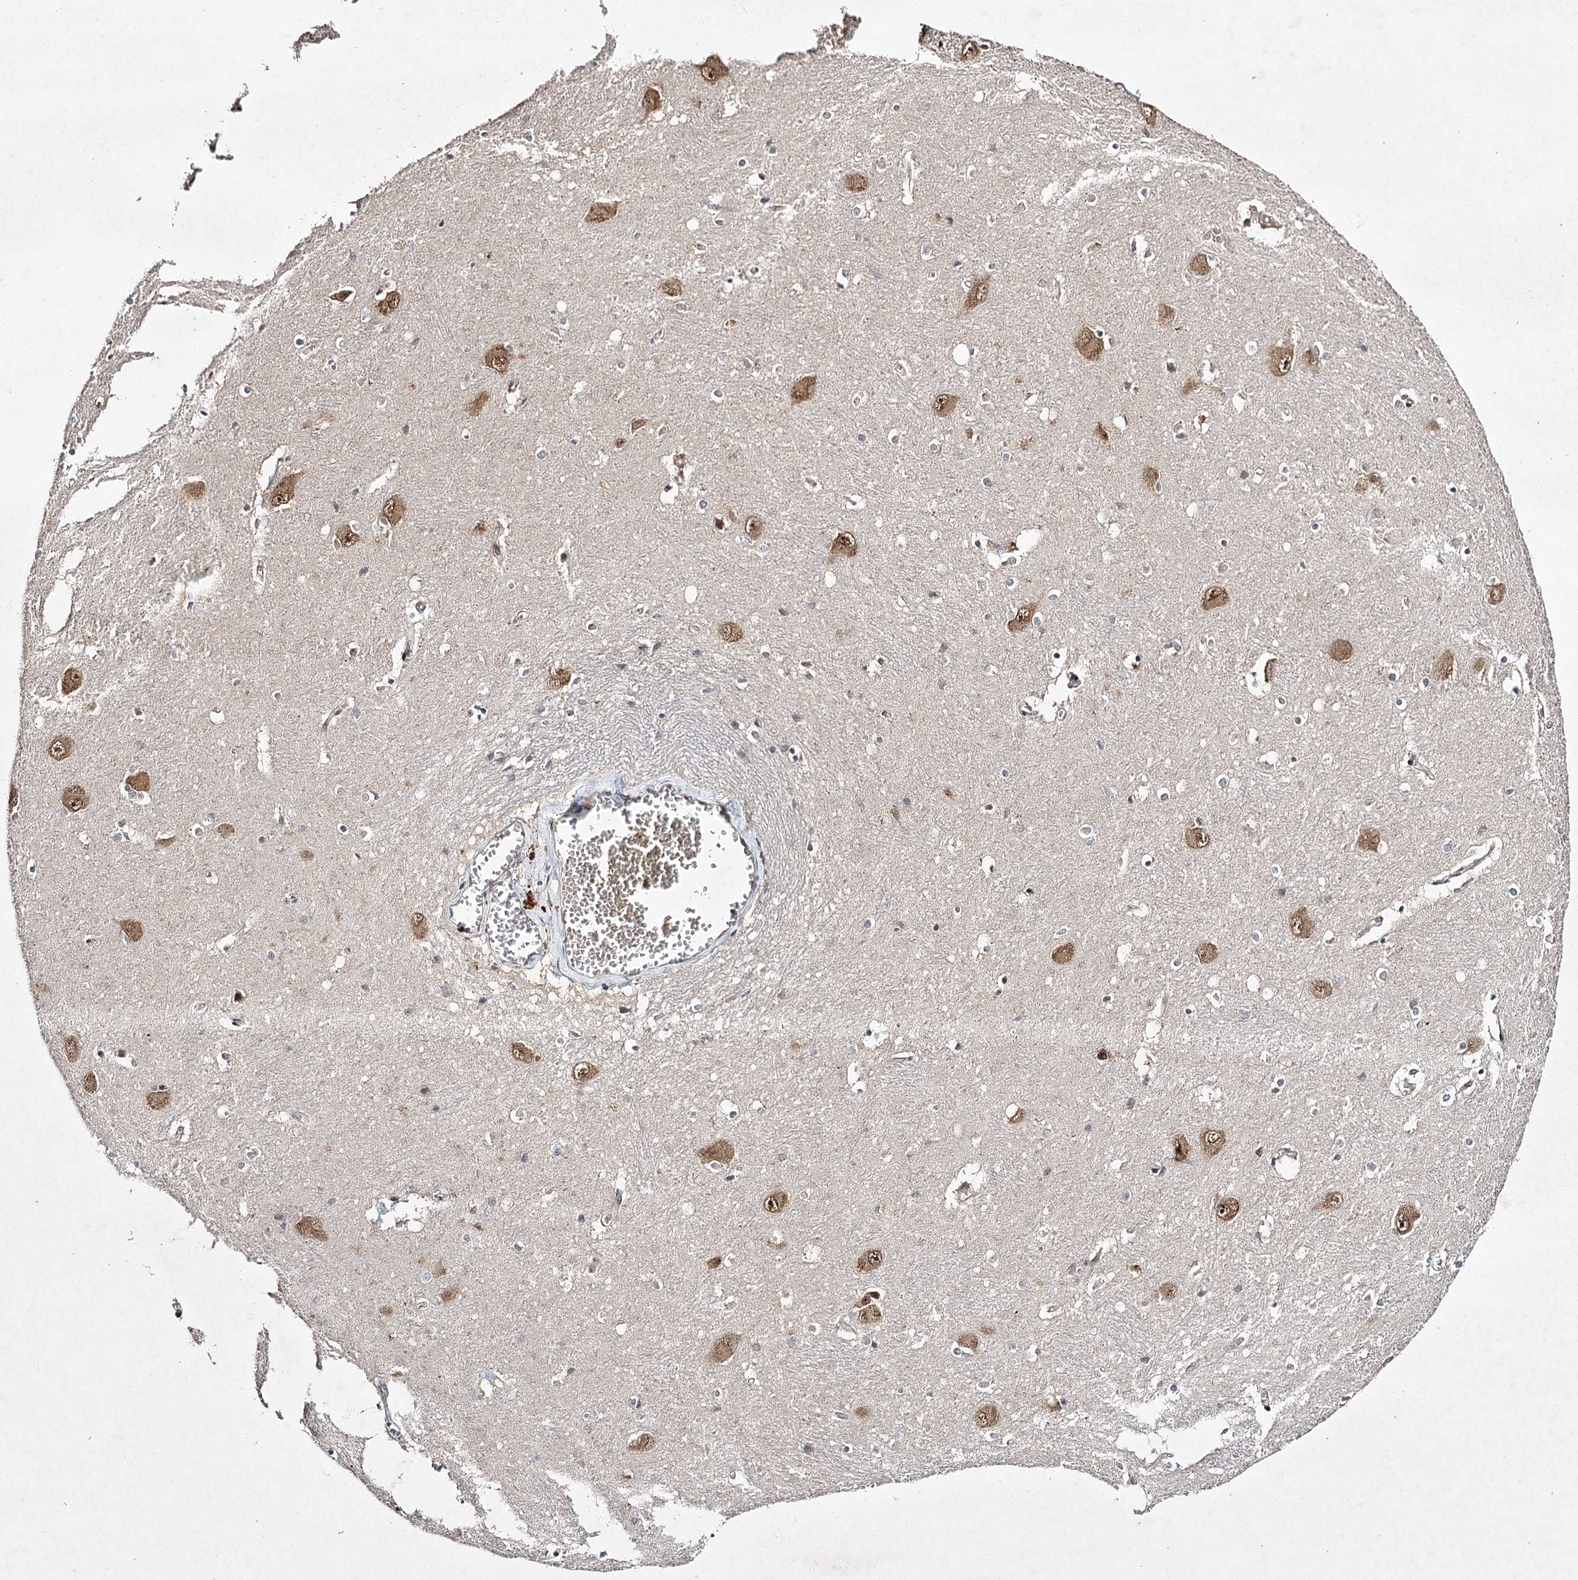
{"staining": {"intensity": "negative", "quantity": "none", "location": "none"}, "tissue": "caudate", "cell_type": "Glial cells", "image_type": "normal", "snomed": [{"axis": "morphology", "description": "Normal tissue, NOS"}, {"axis": "topography", "description": "Lateral ventricle wall"}], "caption": "Glial cells show no significant protein staining in benign caudate. (Brightfield microscopy of DAB immunohistochemistry at high magnification).", "gene": "DCUN1D4", "patient": {"sex": "male", "age": 37}}